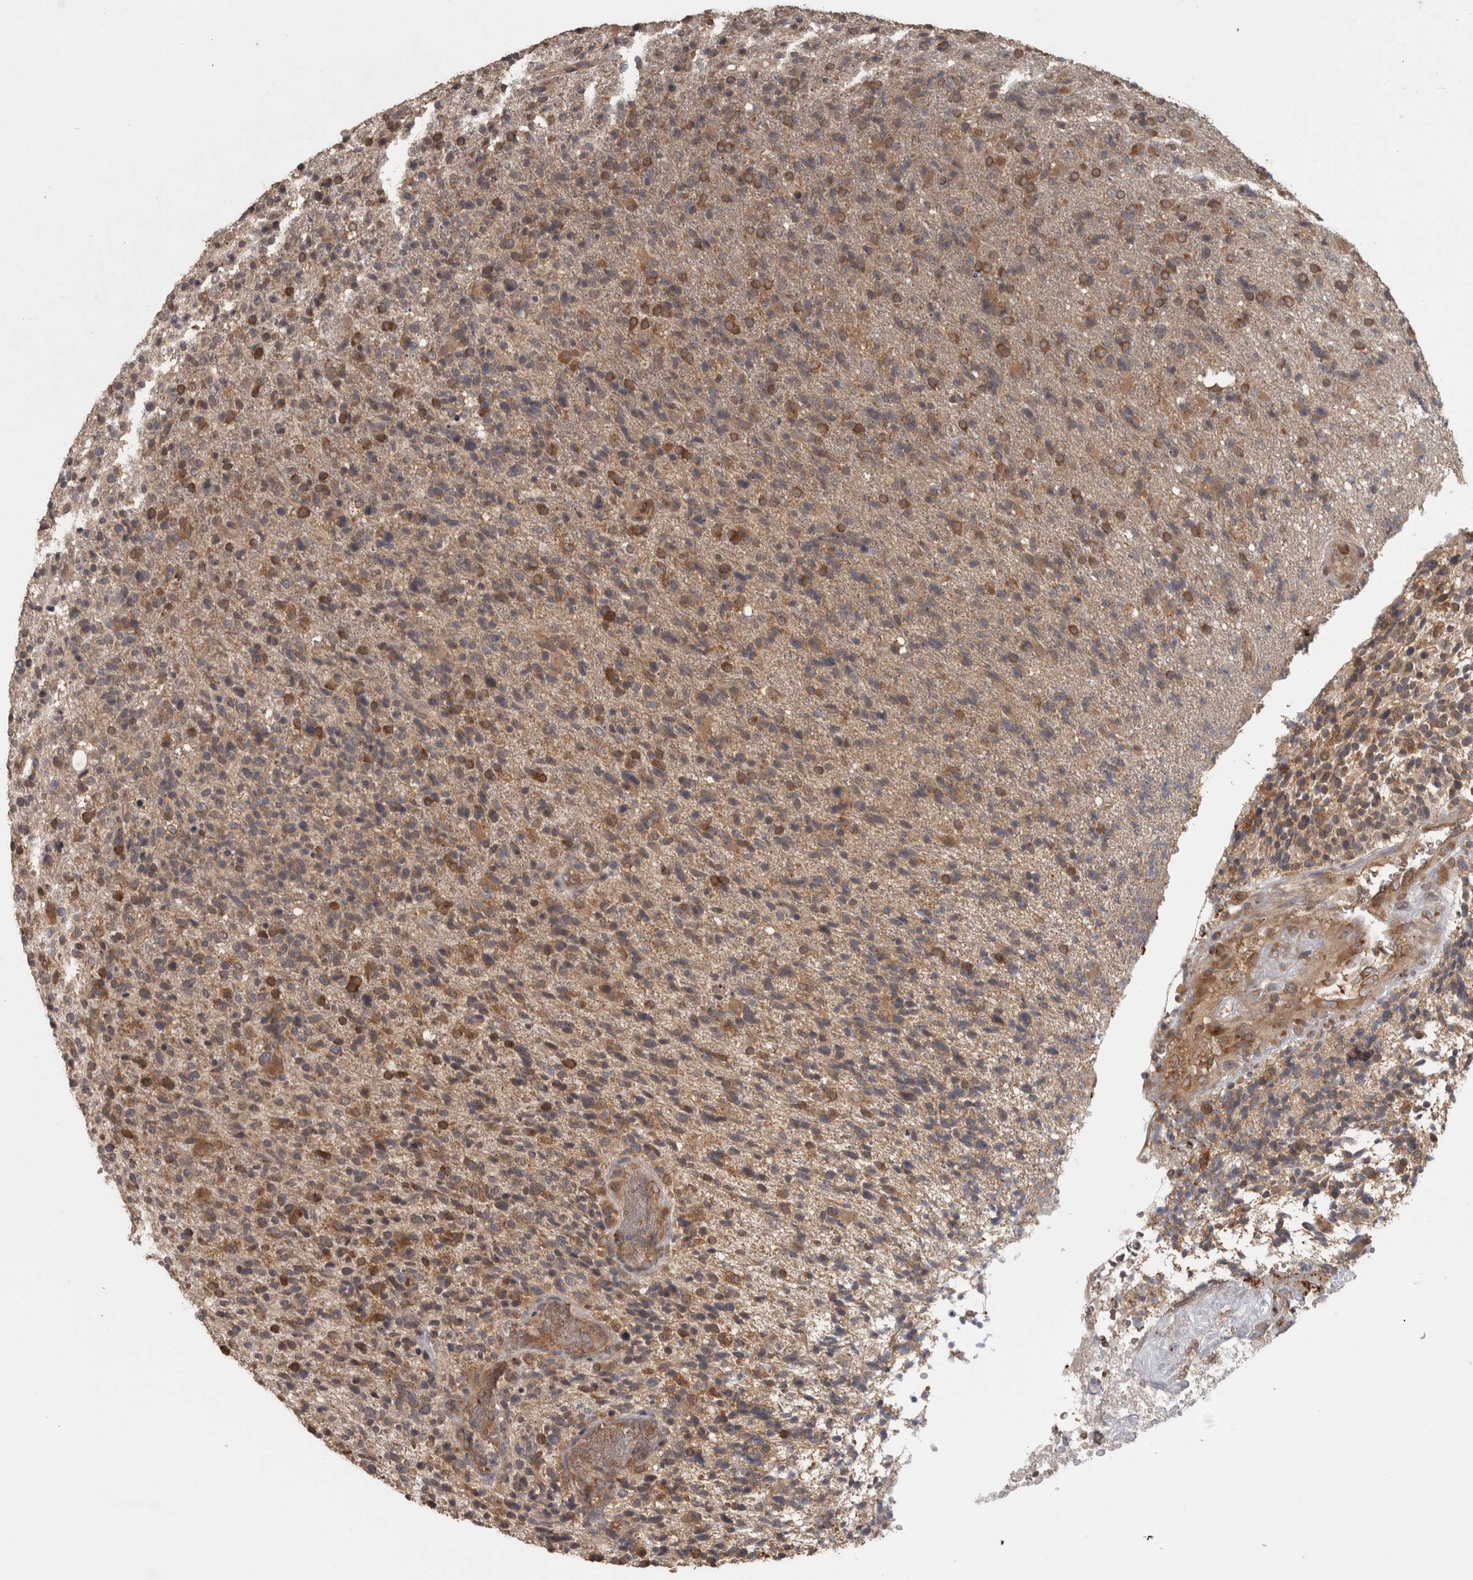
{"staining": {"intensity": "moderate", "quantity": ">75%", "location": "cytoplasmic/membranous"}, "tissue": "glioma", "cell_type": "Tumor cells", "image_type": "cancer", "snomed": [{"axis": "morphology", "description": "Glioma, malignant, High grade"}, {"axis": "topography", "description": "Brain"}], "caption": "Immunohistochemical staining of malignant high-grade glioma displays moderate cytoplasmic/membranous protein staining in approximately >75% of tumor cells. Nuclei are stained in blue.", "gene": "MICU3", "patient": {"sex": "male", "age": 72}}